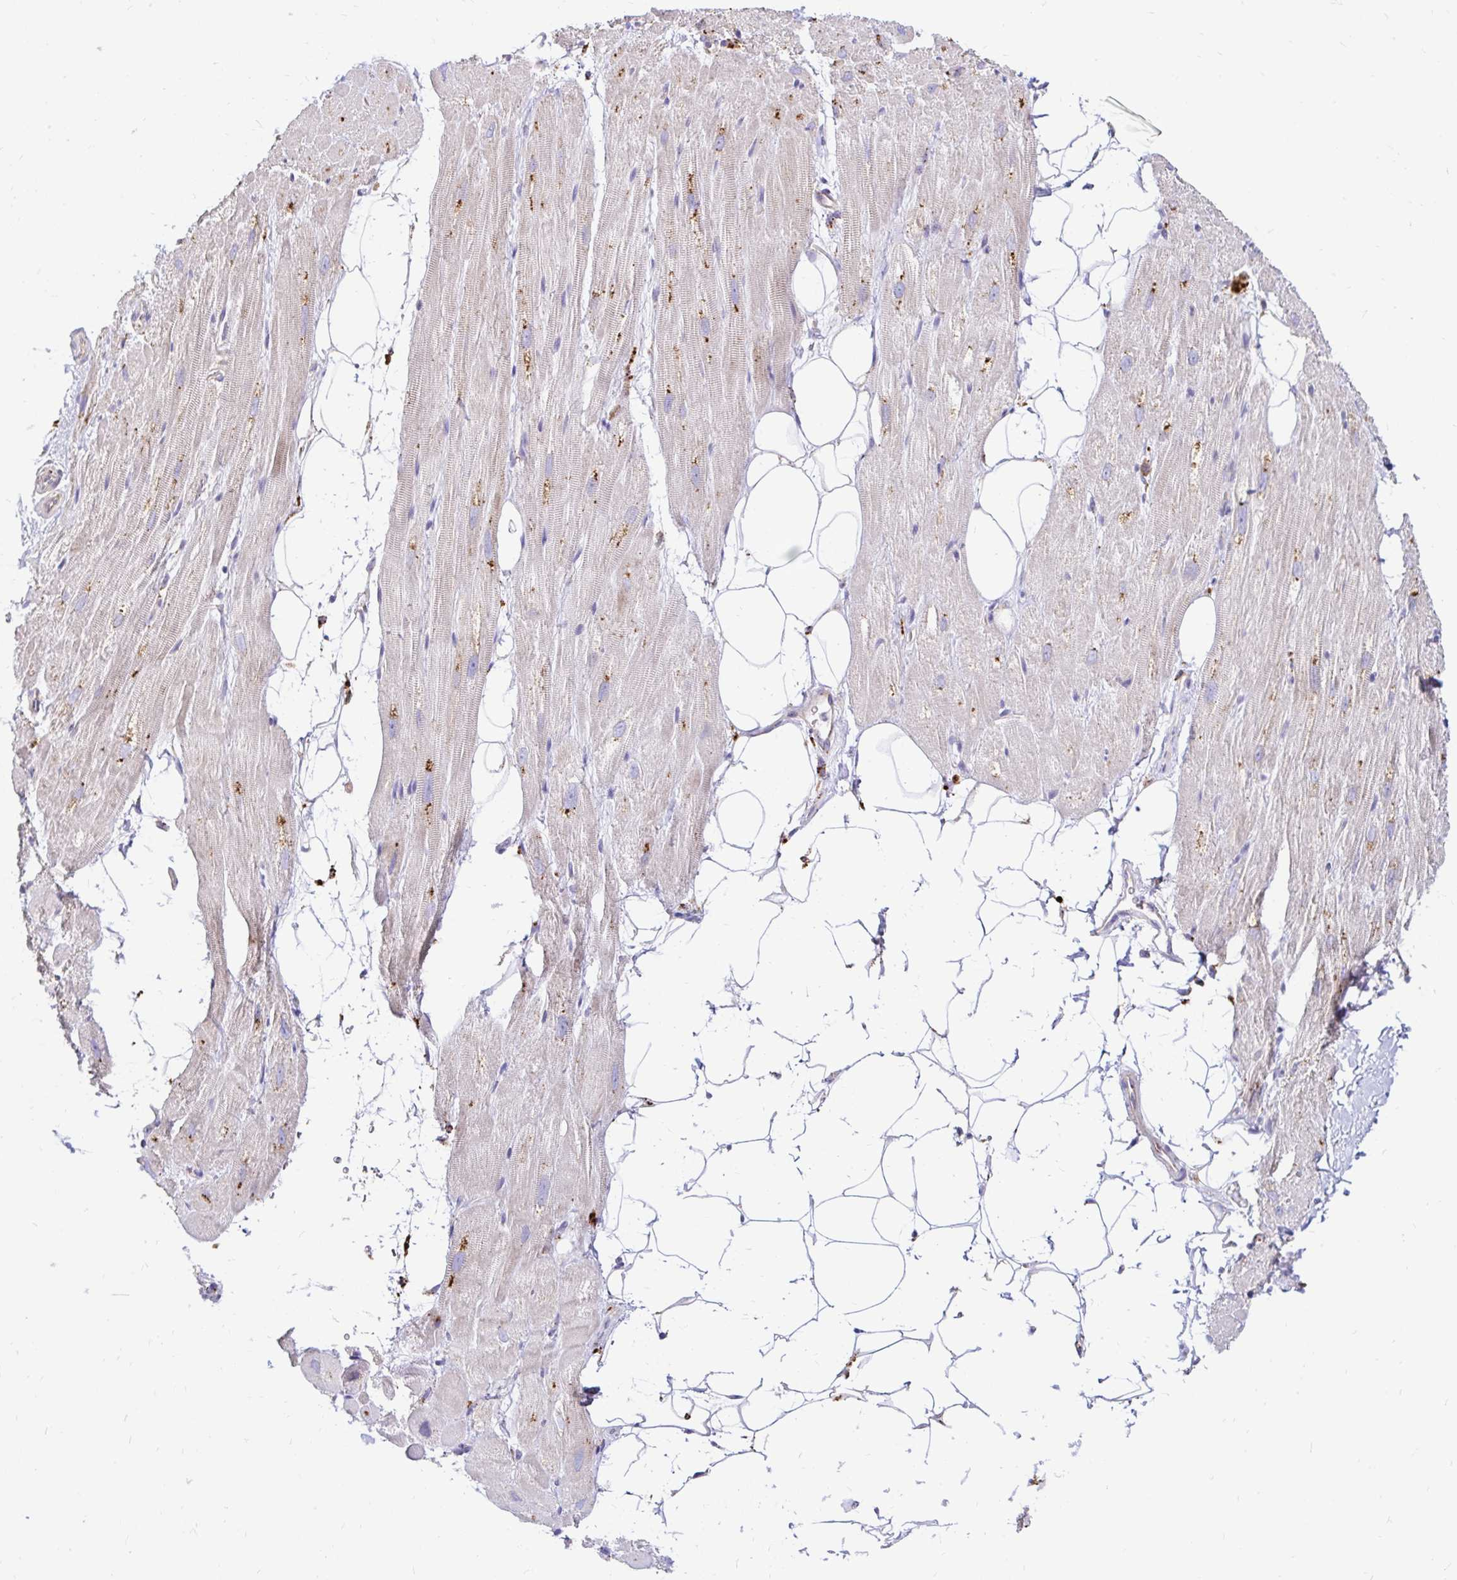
{"staining": {"intensity": "negative", "quantity": "none", "location": "none"}, "tissue": "heart muscle", "cell_type": "Cardiomyocytes", "image_type": "normal", "snomed": [{"axis": "morphology", "description": "Normal tissue, NOS"}, {"axis": "topography", "description": "Heart"}], "caption": "Immunohistochemistry micrograph of benign heart muscle: human heart muscle stained with DAB (3,3'-diaminobenzidine) exhibits no significant protein positivity in cardiomyocytes. (Stains: DAB (3,3'-diaminobenzidine) IHC with hematoxylin counter stain, Microscopy: brightfield microscopy at high magnification).", "gene": "FUCA1", "patient": {"sex": "male", "age": 62}}